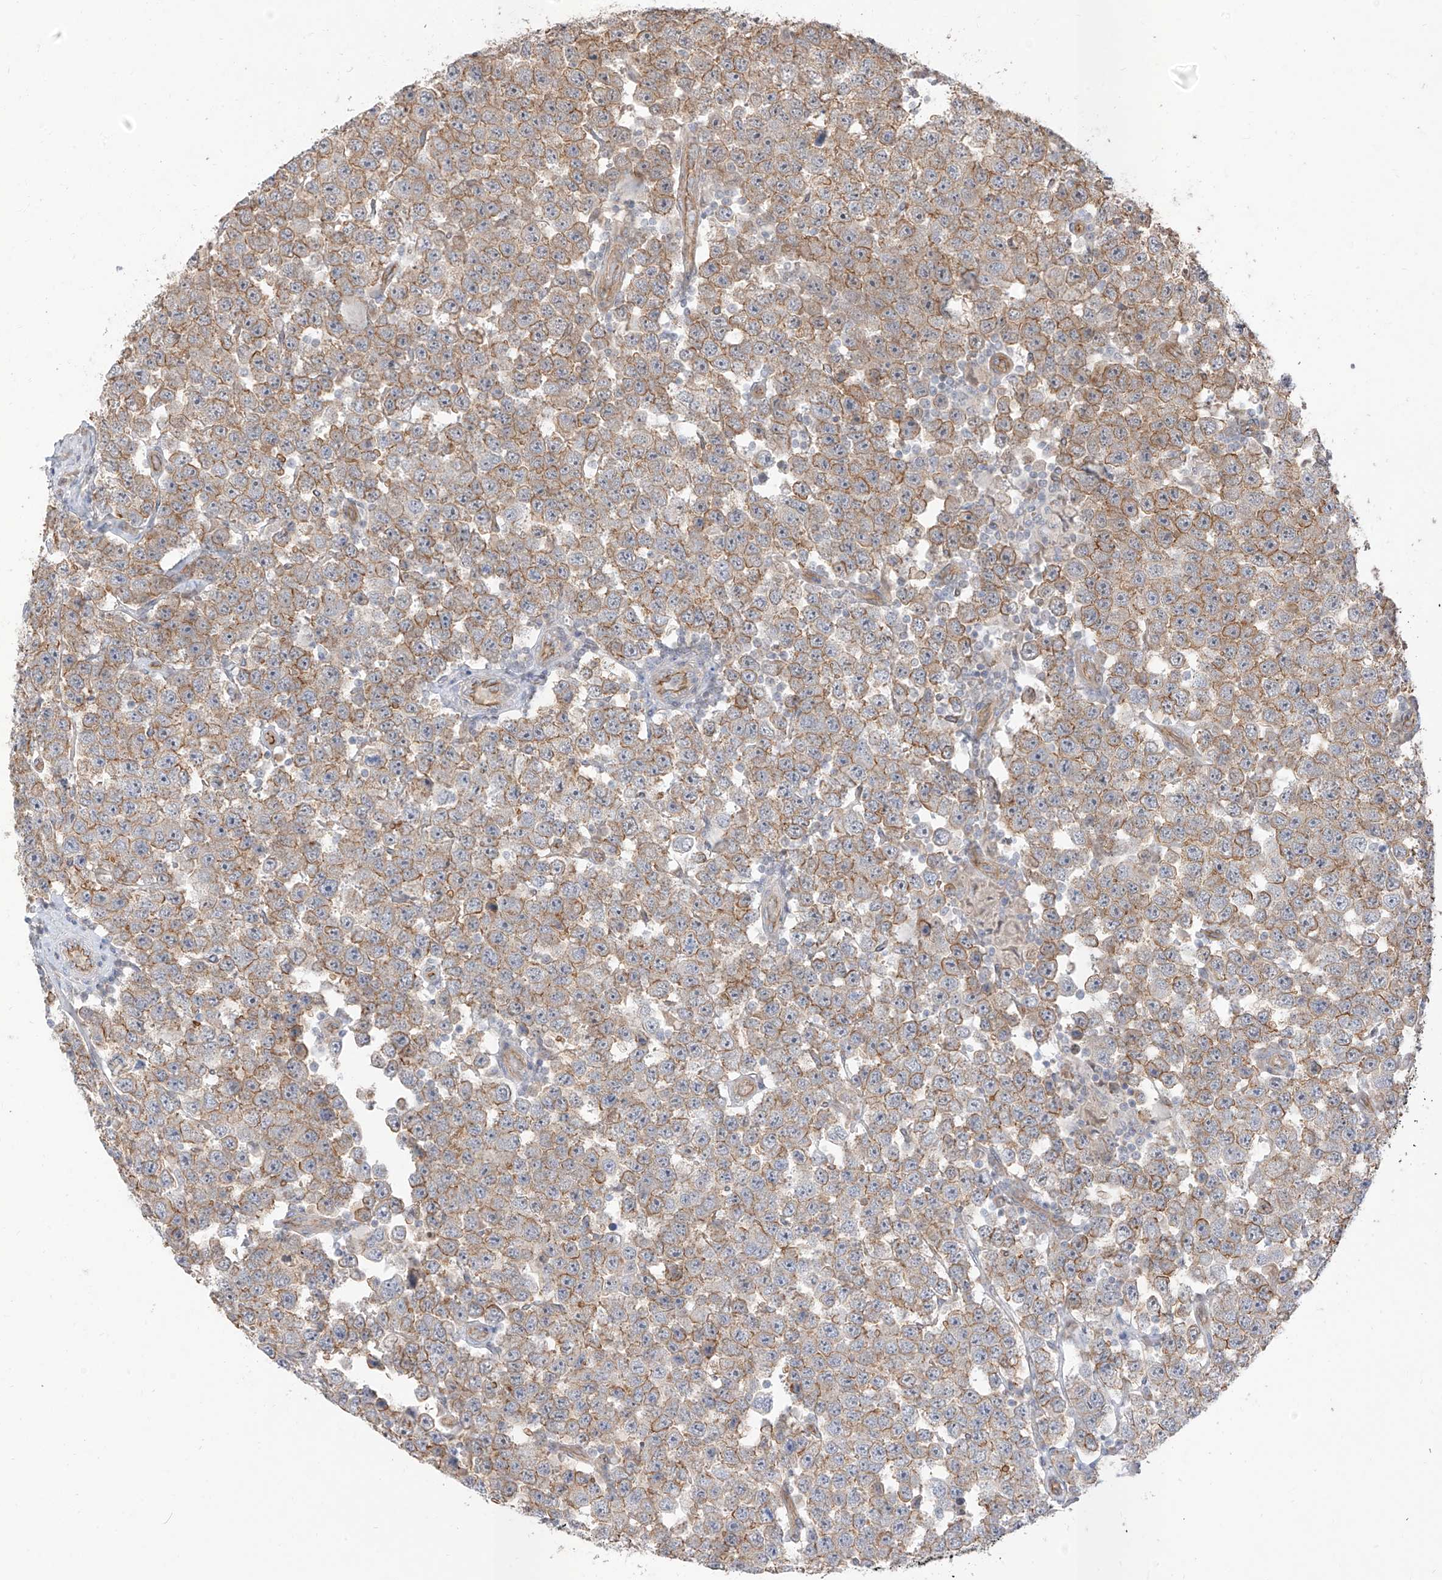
{"staining": {"intensity": "moderate", "quantity": "25%-75%", "location": "cytoplasmic/membranous"}, "tissue": "testis cancer", "cell_type": "Tumor cells", "image_type": "cancer", "snomed": [{"axis": "morphology", "description": "Seminoma, NOS"}, {"axis": "topography", "description": "Testis"}], "caption": "IHC of testis seminoma displays medium levels of moderate cytoplasmic/membranous positivity in about 25%-75% of tumor cells.", "gene": "EPHX4", "patient": {"sex": "male", "age": 28}}